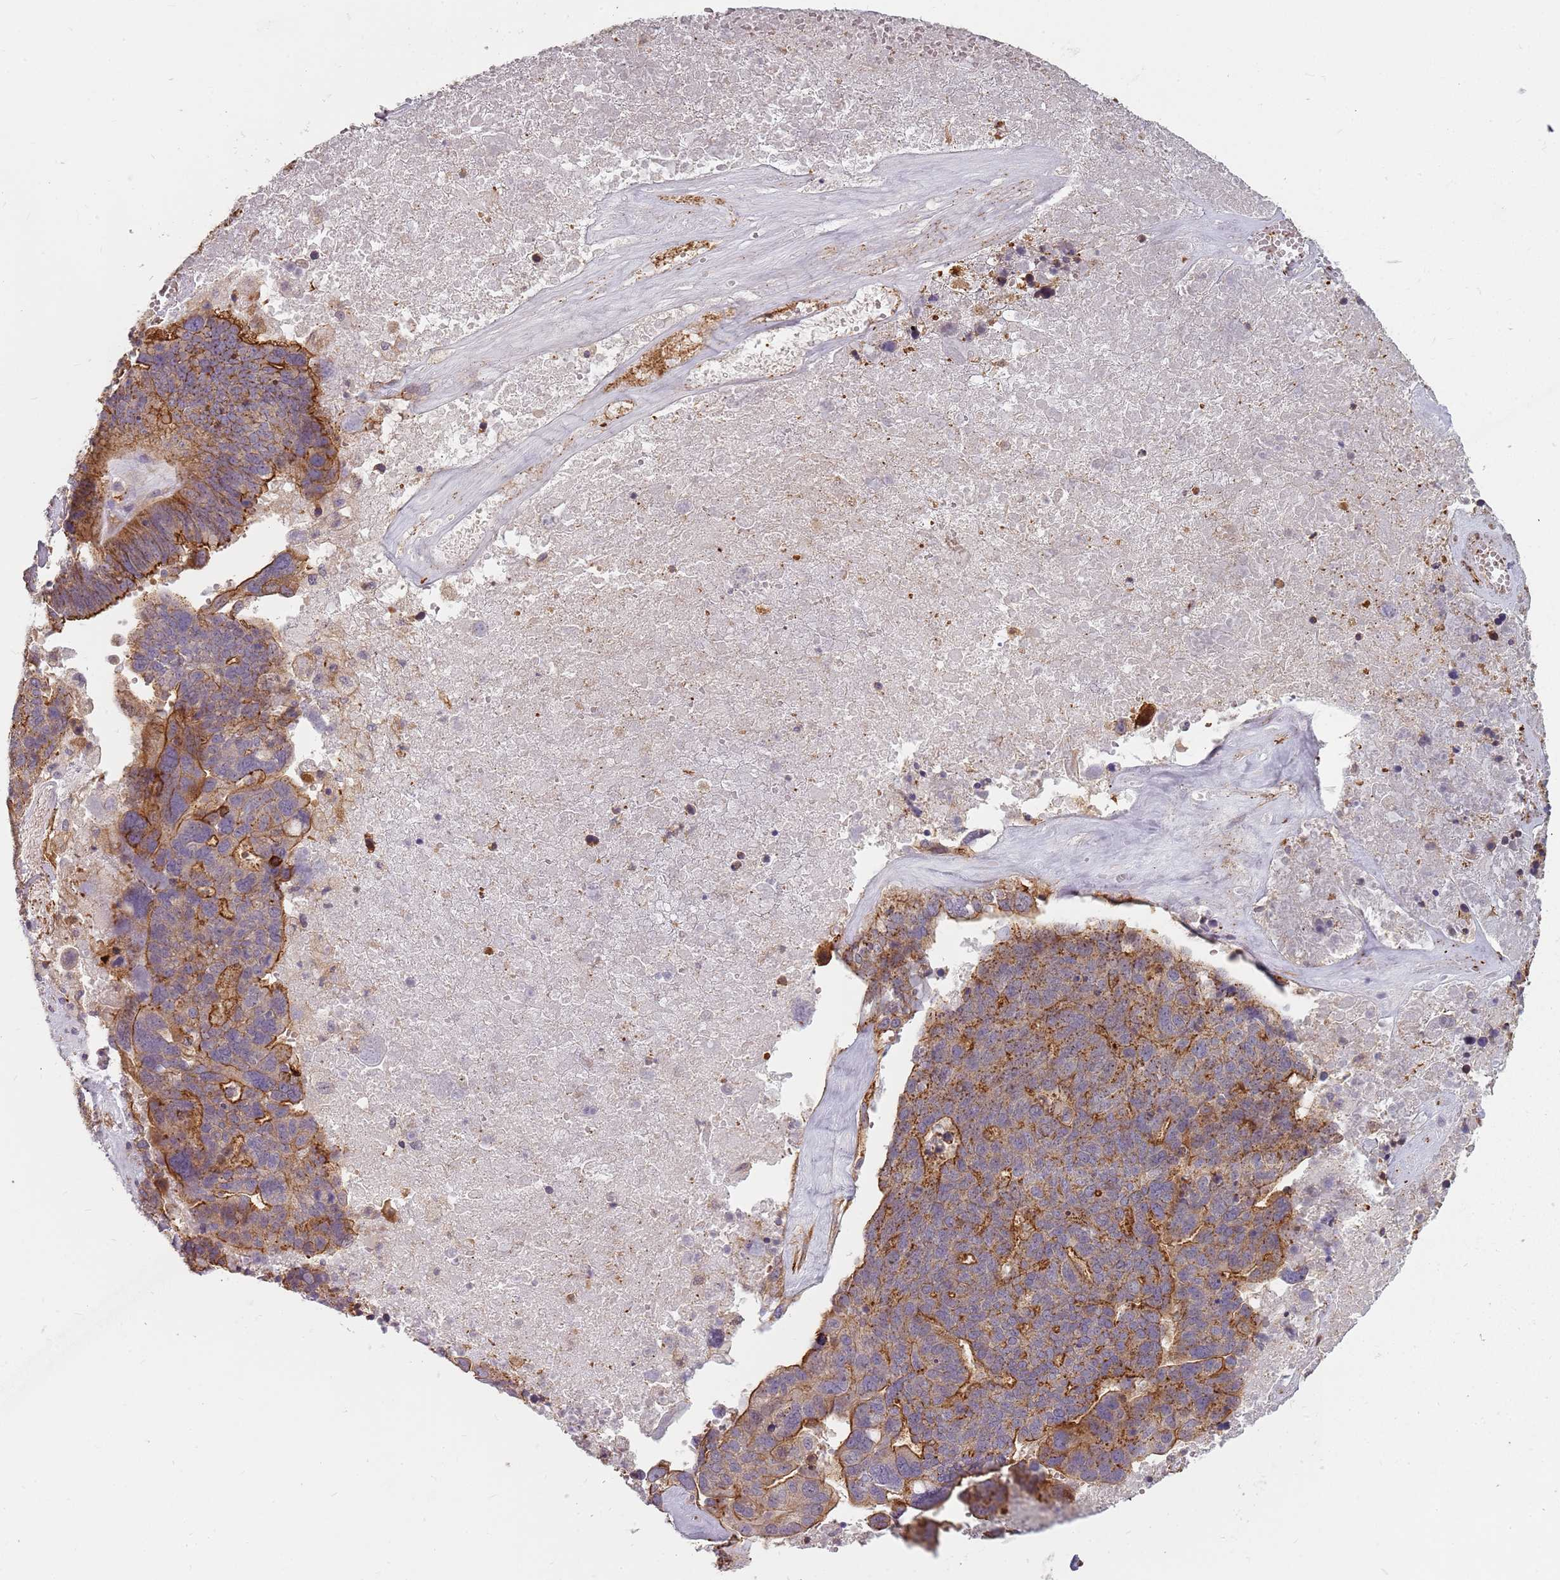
{"staining": {"intensity": "moderate", "quantity": ">75%", "location": "cytoplasmic/membranous"}, "tissue": "ovarian cancer", "cell_type": "Tumor cells", "image_type": "cancer", "snomed": [{"axis": "morphology", "description": "Cystadenocarcinoma, serous, NOS"}, {"axis": "topography", "description": "Ovary"}], "caption": "This is a histology image of immunohistochemistry (IHC) staining of serous cystadenocarcinoma (ovarian), which shows moderate positivity in the cytoplasmic/membranous of tumor cells.", "gene": "PPP1R14C", "patient": {"sex": "female", "age": 59}}